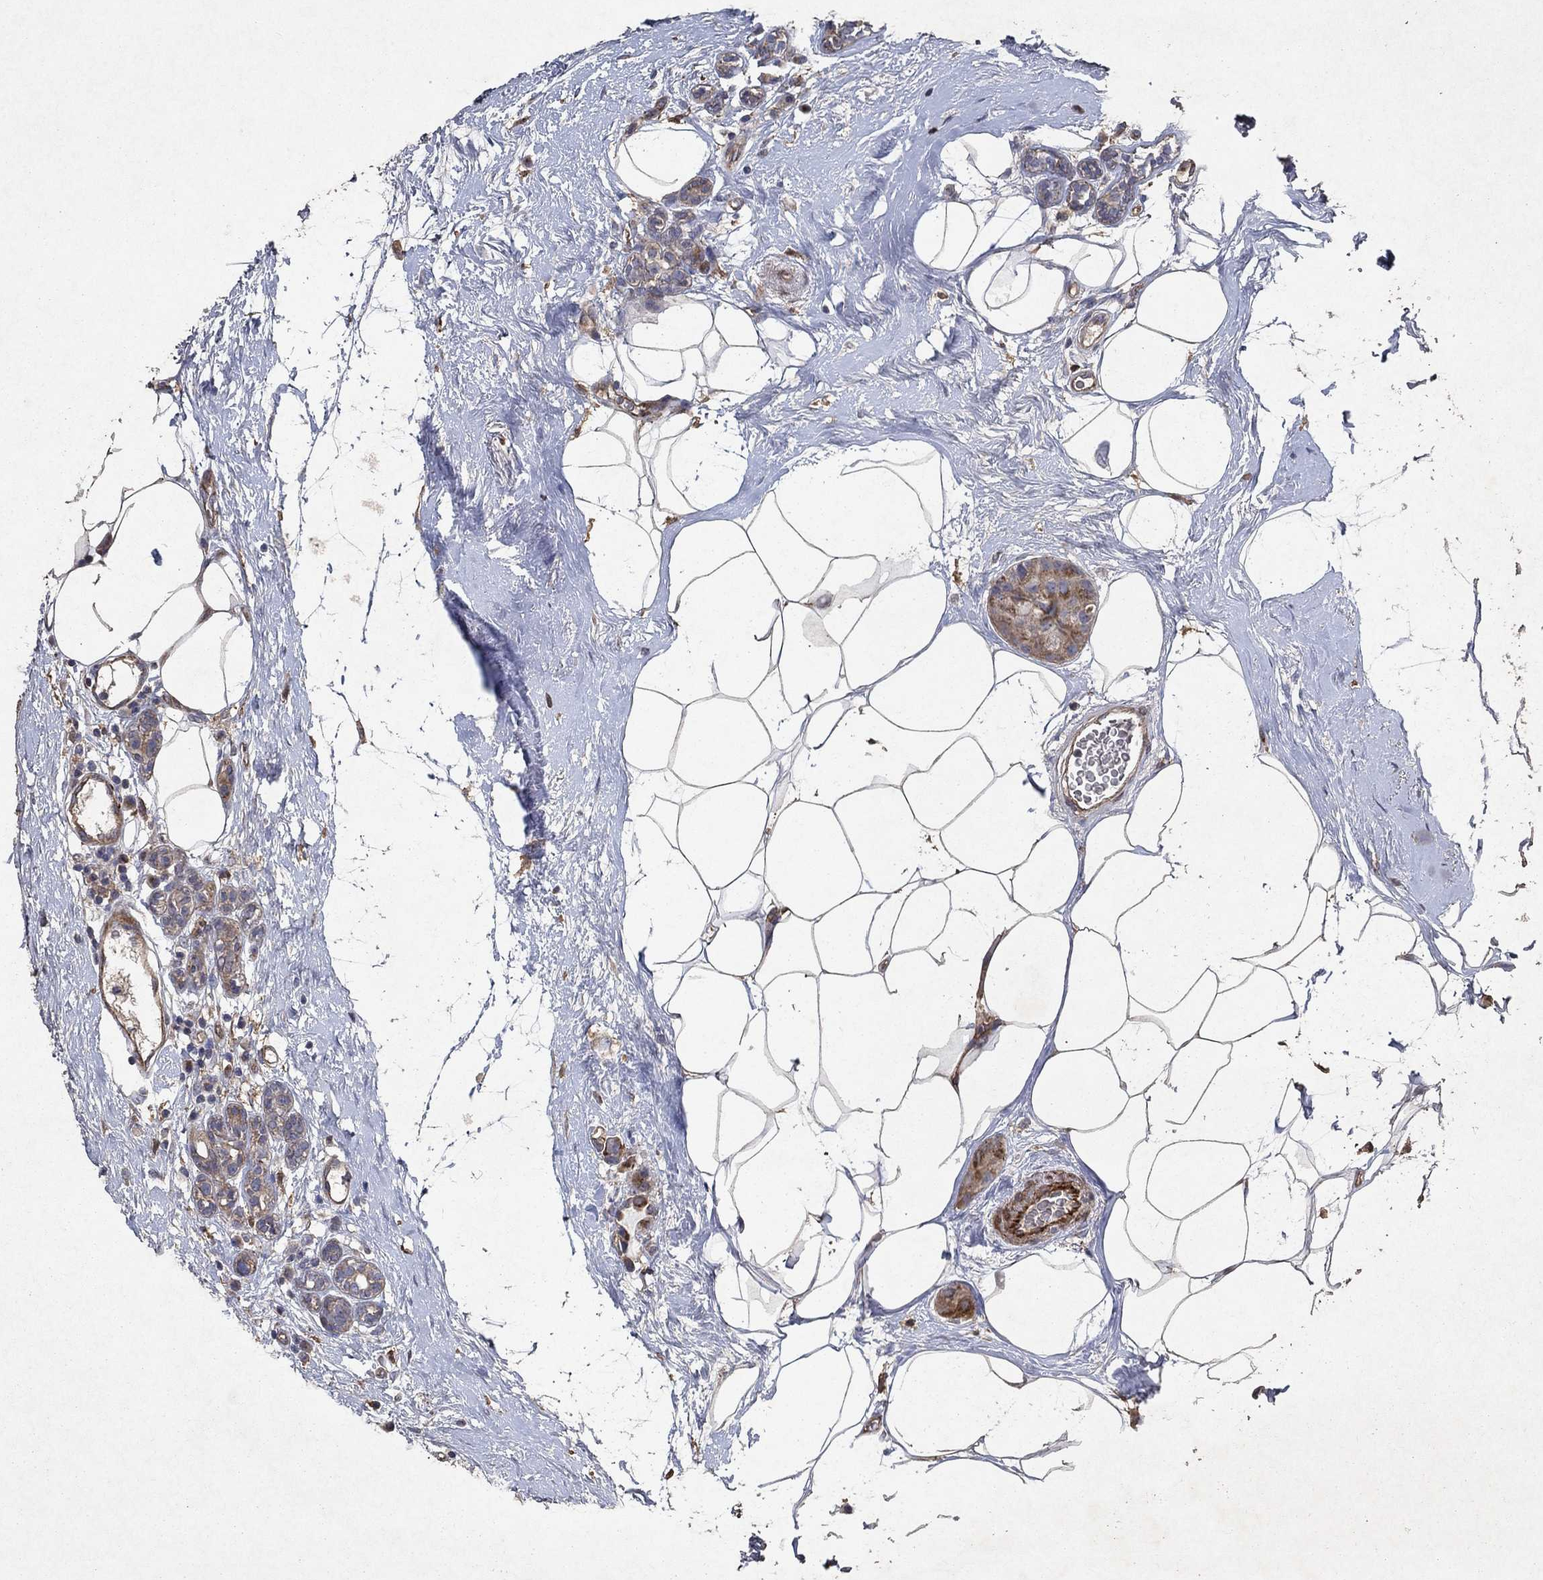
{"staining": {"intensity": "moderate", "quantity": ">75%", "location": "cytoplasmic/membranous"}, "tissue": "breast cancer", "cell_type": "Tumor cells", "image_type": "cancer", "snomed": [{"axis": "morphology", "description": "Duct carcinoma"}, {"axis": "topography", "description": "Breast"}], "caption": "Breast cancer (intraductal carcinoma) tissue shows moderate cytoplasmic/membranous expression in about >75% of tumor cells", "gene": "FRG1", "patient": {"sex": "female", "age": 45}}